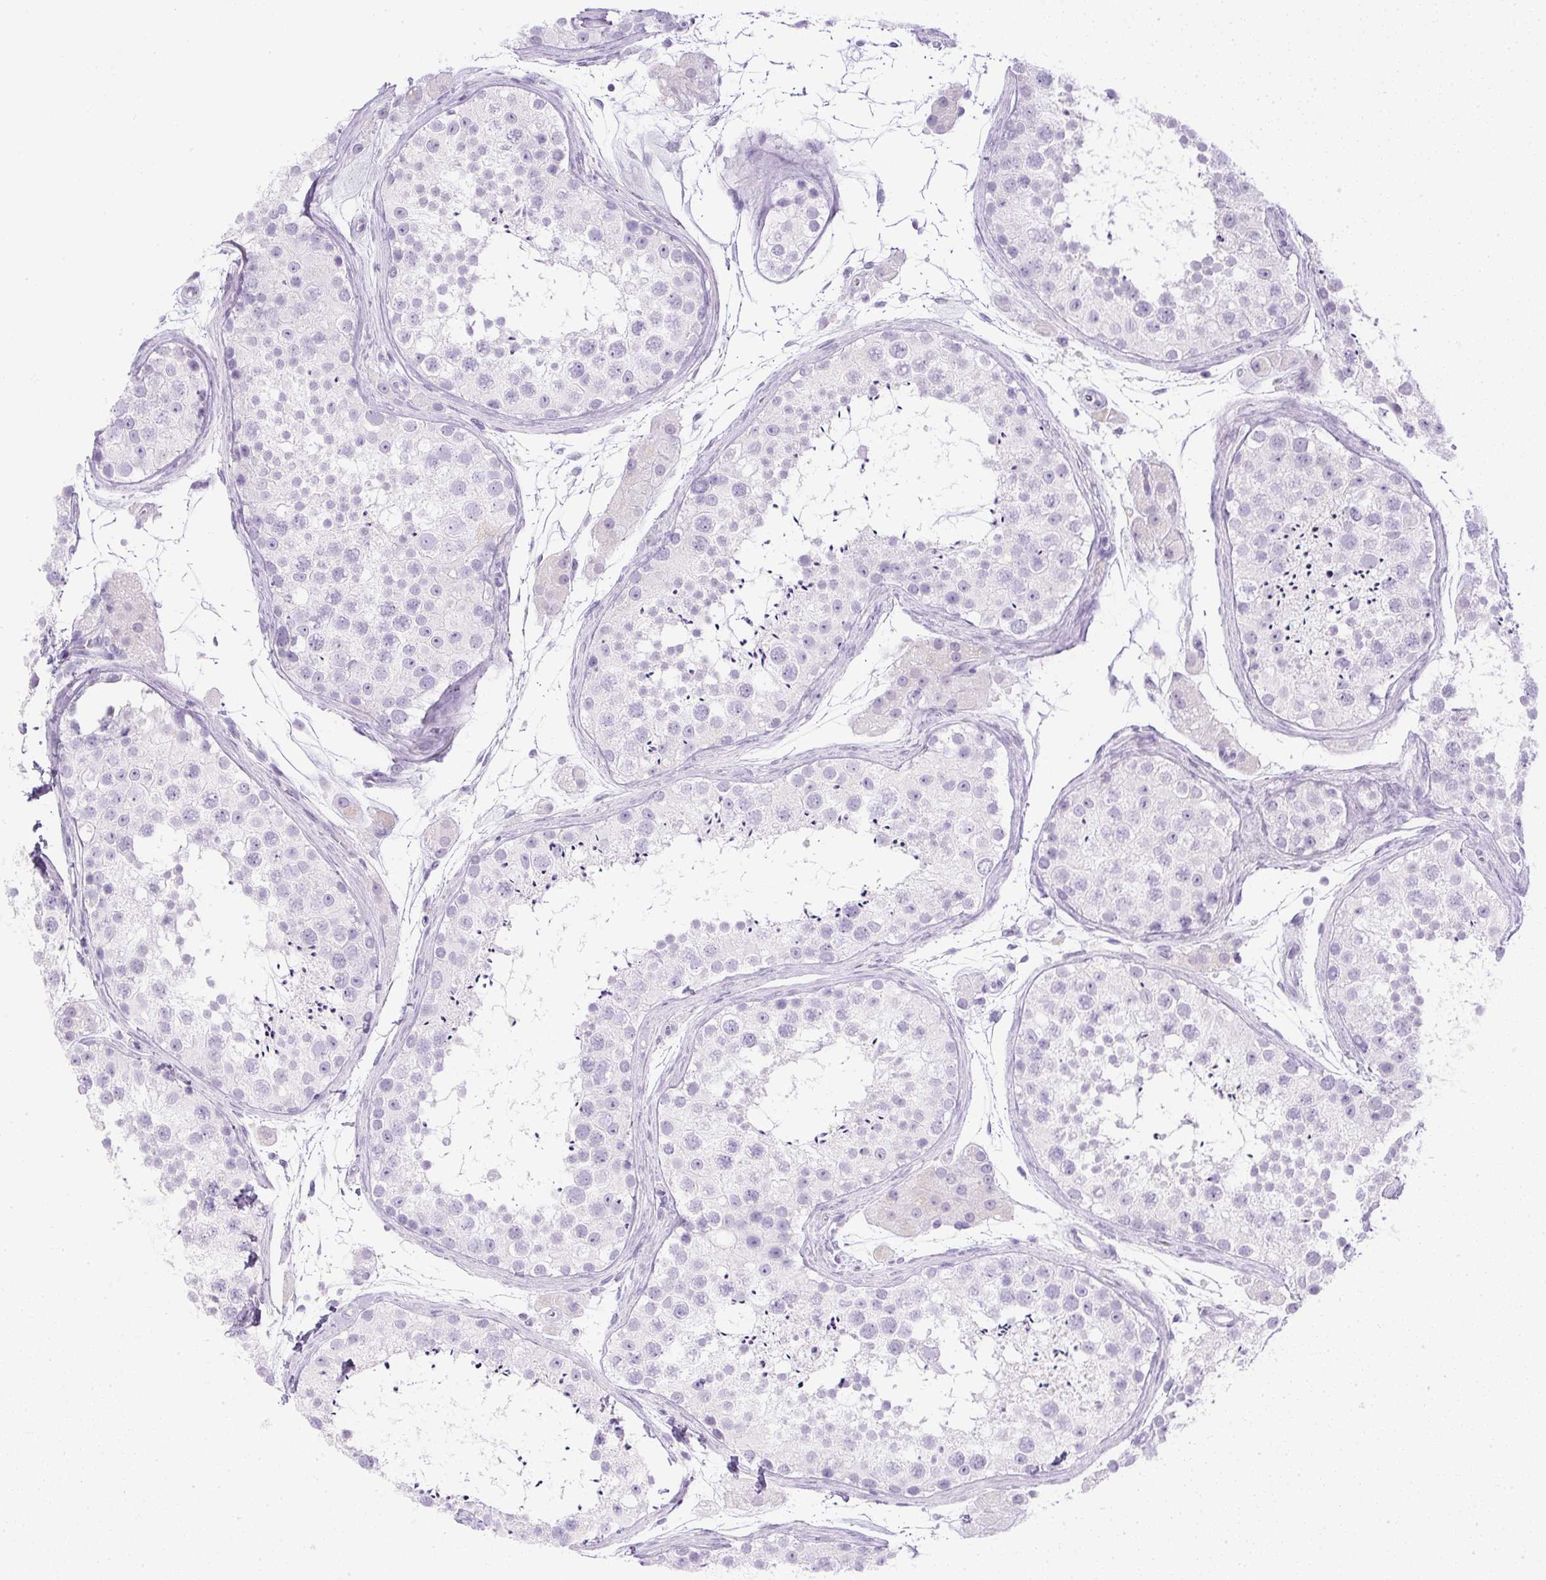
{"staining": {"intensity": "negative", "quantity": "none", "location": "none"}, "tissue": "testis", "cell_type": "Cells in seminiferous ducts", "image_type": "normal", "snomed": [{"axis": "morphology", "description": "Normal tissue, NOS"}, {"axis": "topography", "description": "Testis"}], "caption": "DAB (3,3'-diaminobenzidine) immunohistochemical staining of normal testis exhibits no significant staining in cells in seminiferous ducts.", "gene": "CPB1", "patient": {"sex": "male", "age": 41}}